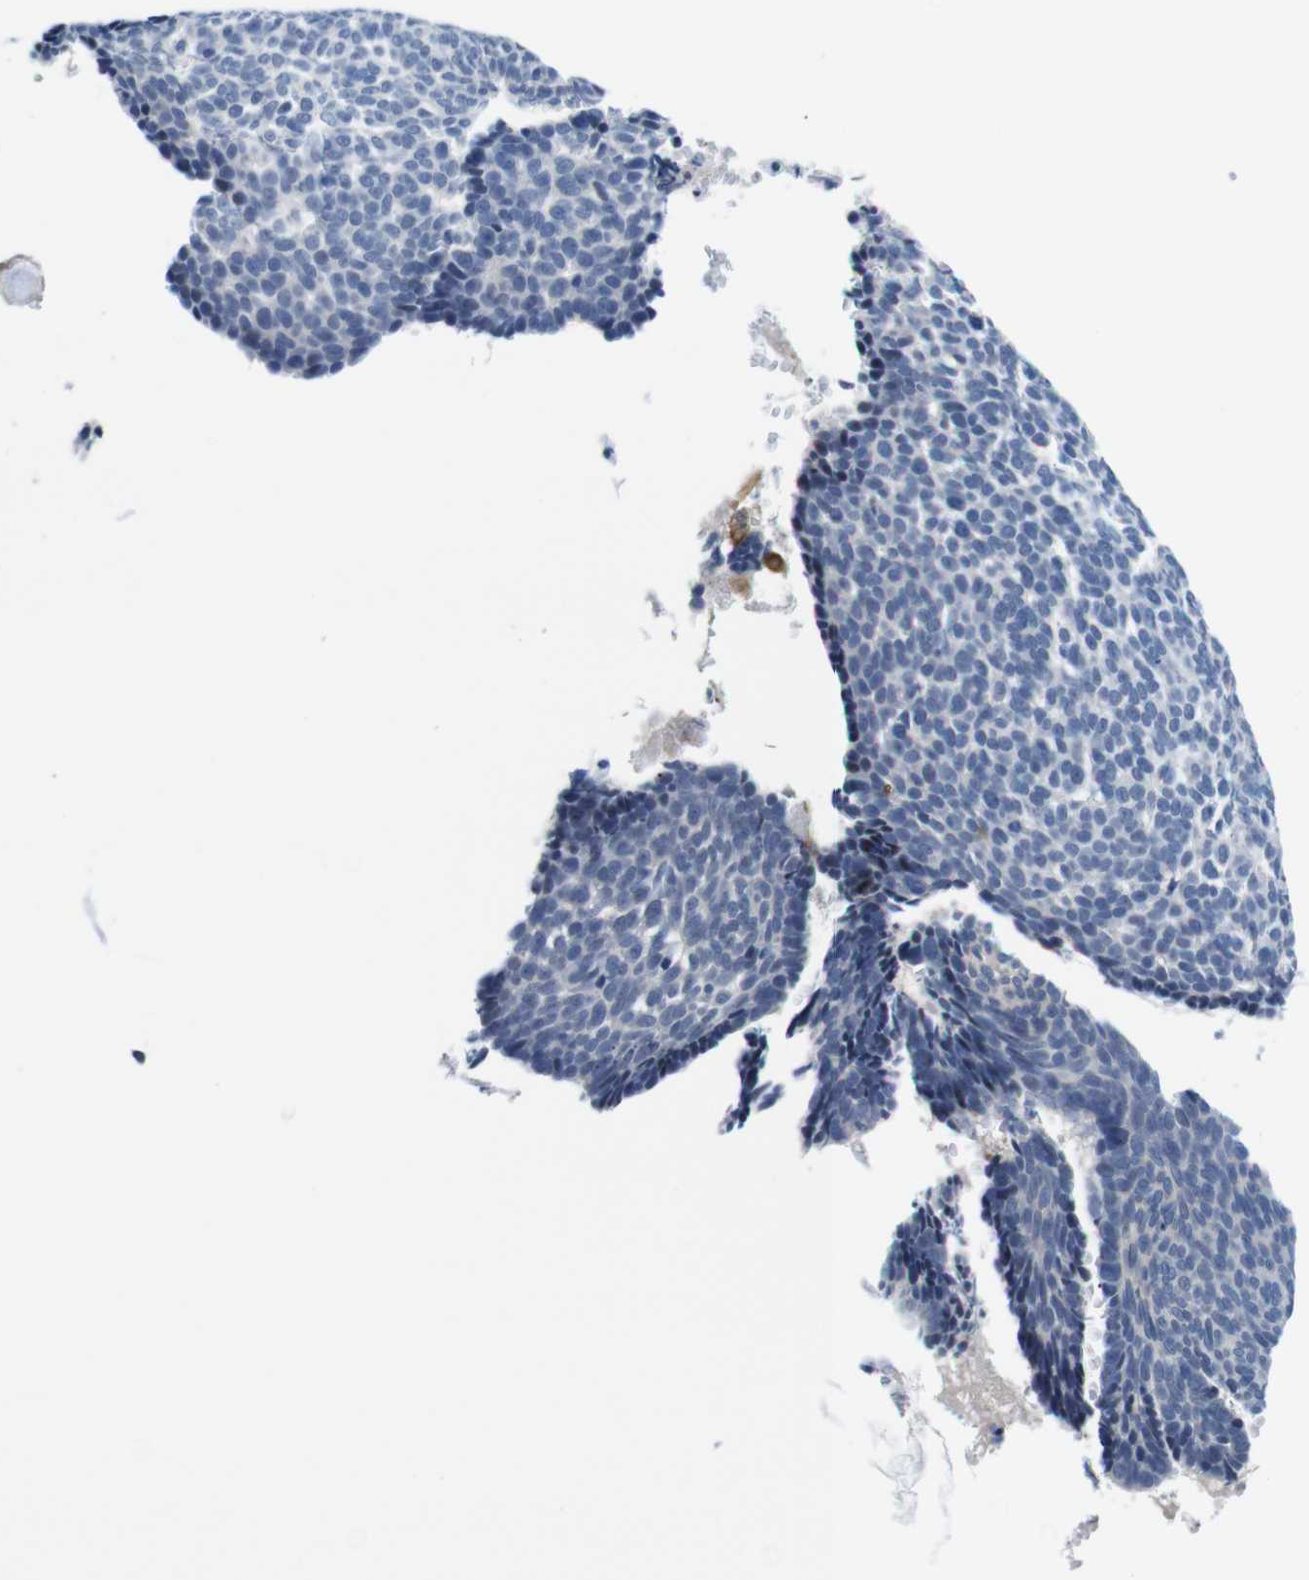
{"staining": {"intensity": "negative", "quantity": "none", "location": "none"}, "tissue": "skin cancer", "cell_type": "Tumor cells", "image_type": "cancer", "snomed": [{"axis": "morphology", "description": "Basal cell carcinoma"}, {"axis": "topography", "description": "Skin"}], "caption": "The IHC micrograph has no significant staining in tumor cells of basal cell carcinoma (skin) tissue. Nuclei are stained in blue.", "gene": "CD300C", "patient": {"sex": "male", "age": 84}}